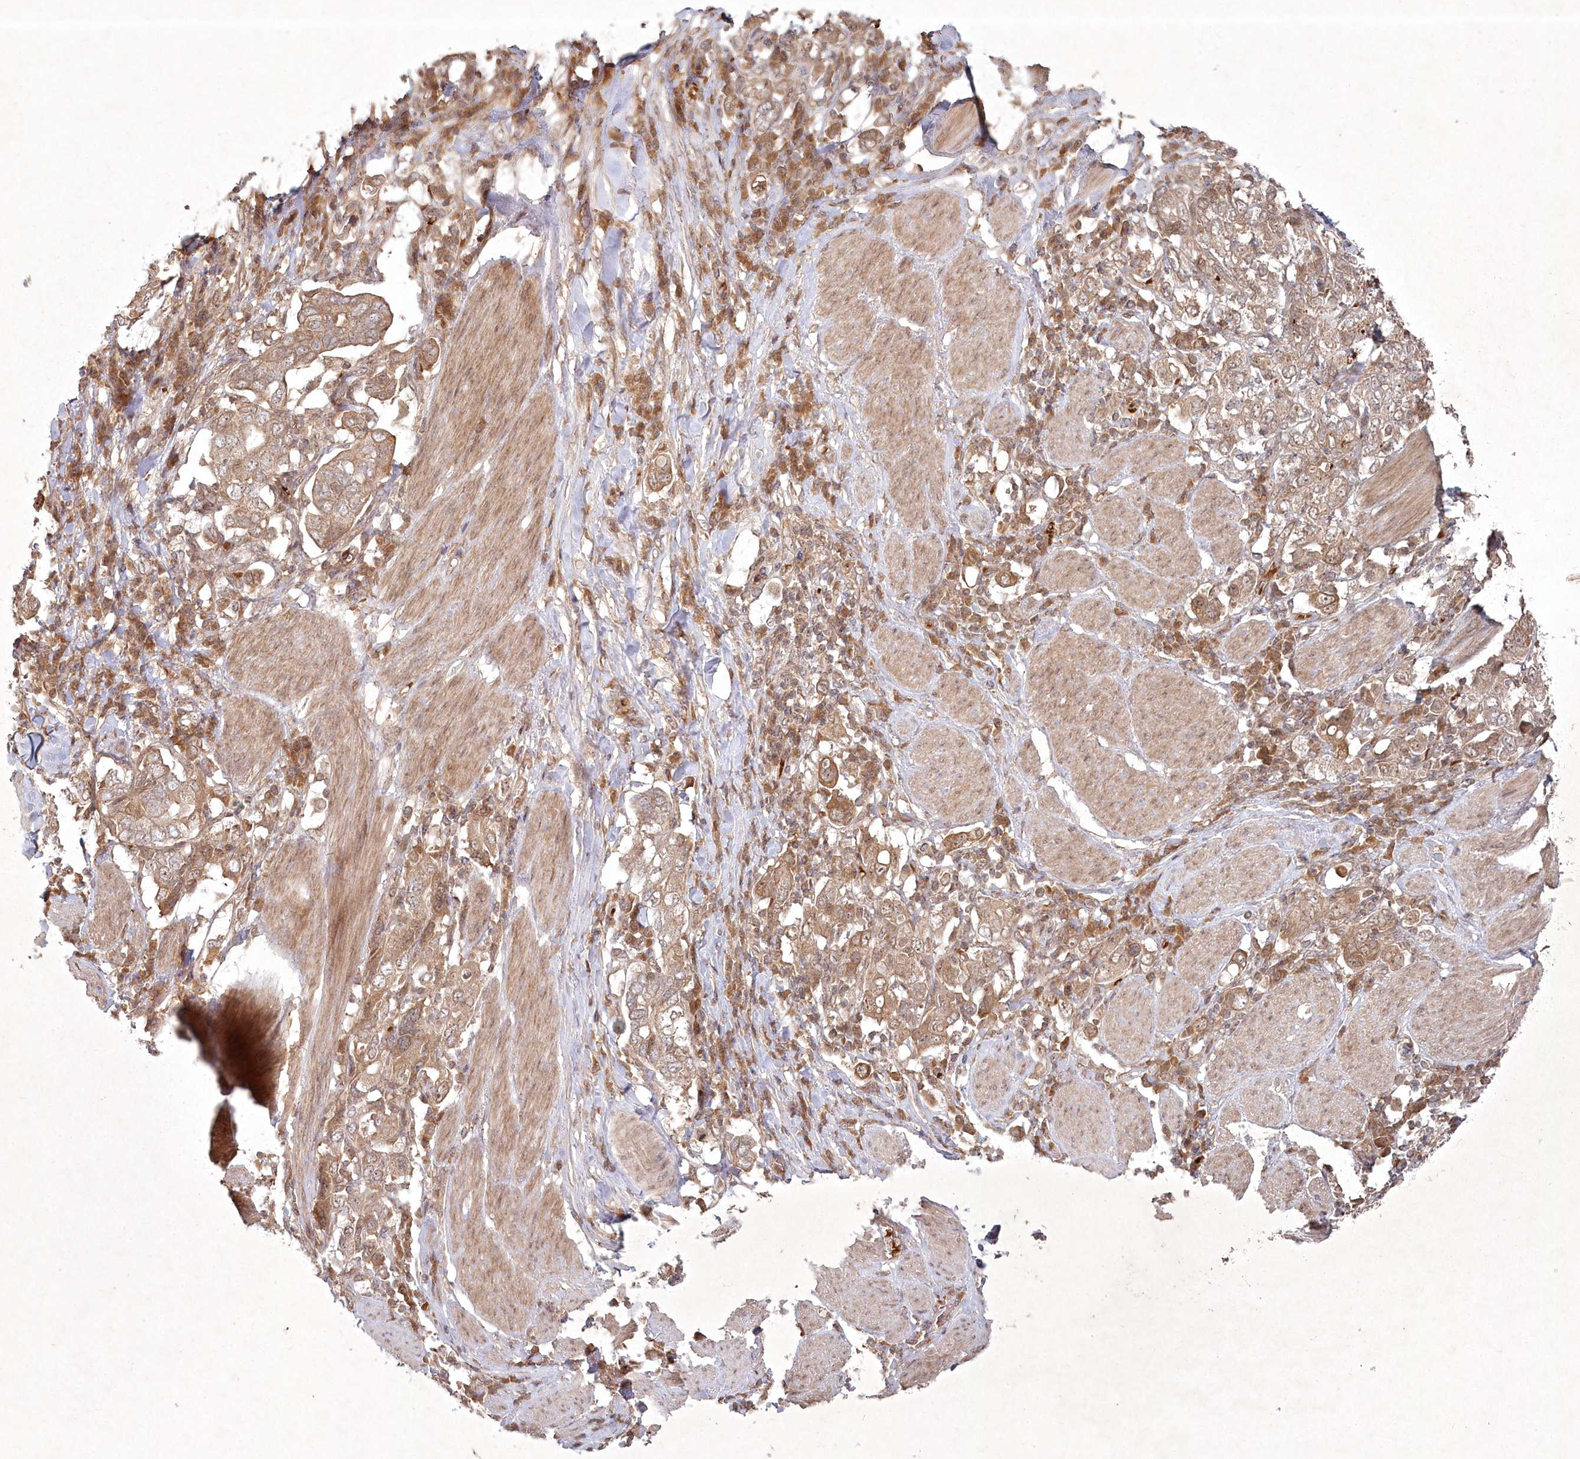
{"staining": {"intensity": "moderate", "quantity": ">75%", "location": "cytoplasmic/membranous"}, "tissue": "stomach cancer", "cell_type": "Tumor cells", "image_type": "cancer", "snomed": [{"axis": "morphology", "description": "Adenocarcinoma, NOS"}, {"axis": "topography", "description": "Stomach, upper"}], "caption": "Stomach adenocarcinoma stained with a protein marker exhibits moderate staining in tumor cells.", "gene": "FBXL17", "patient": {"sex": "male", "age": 62}}